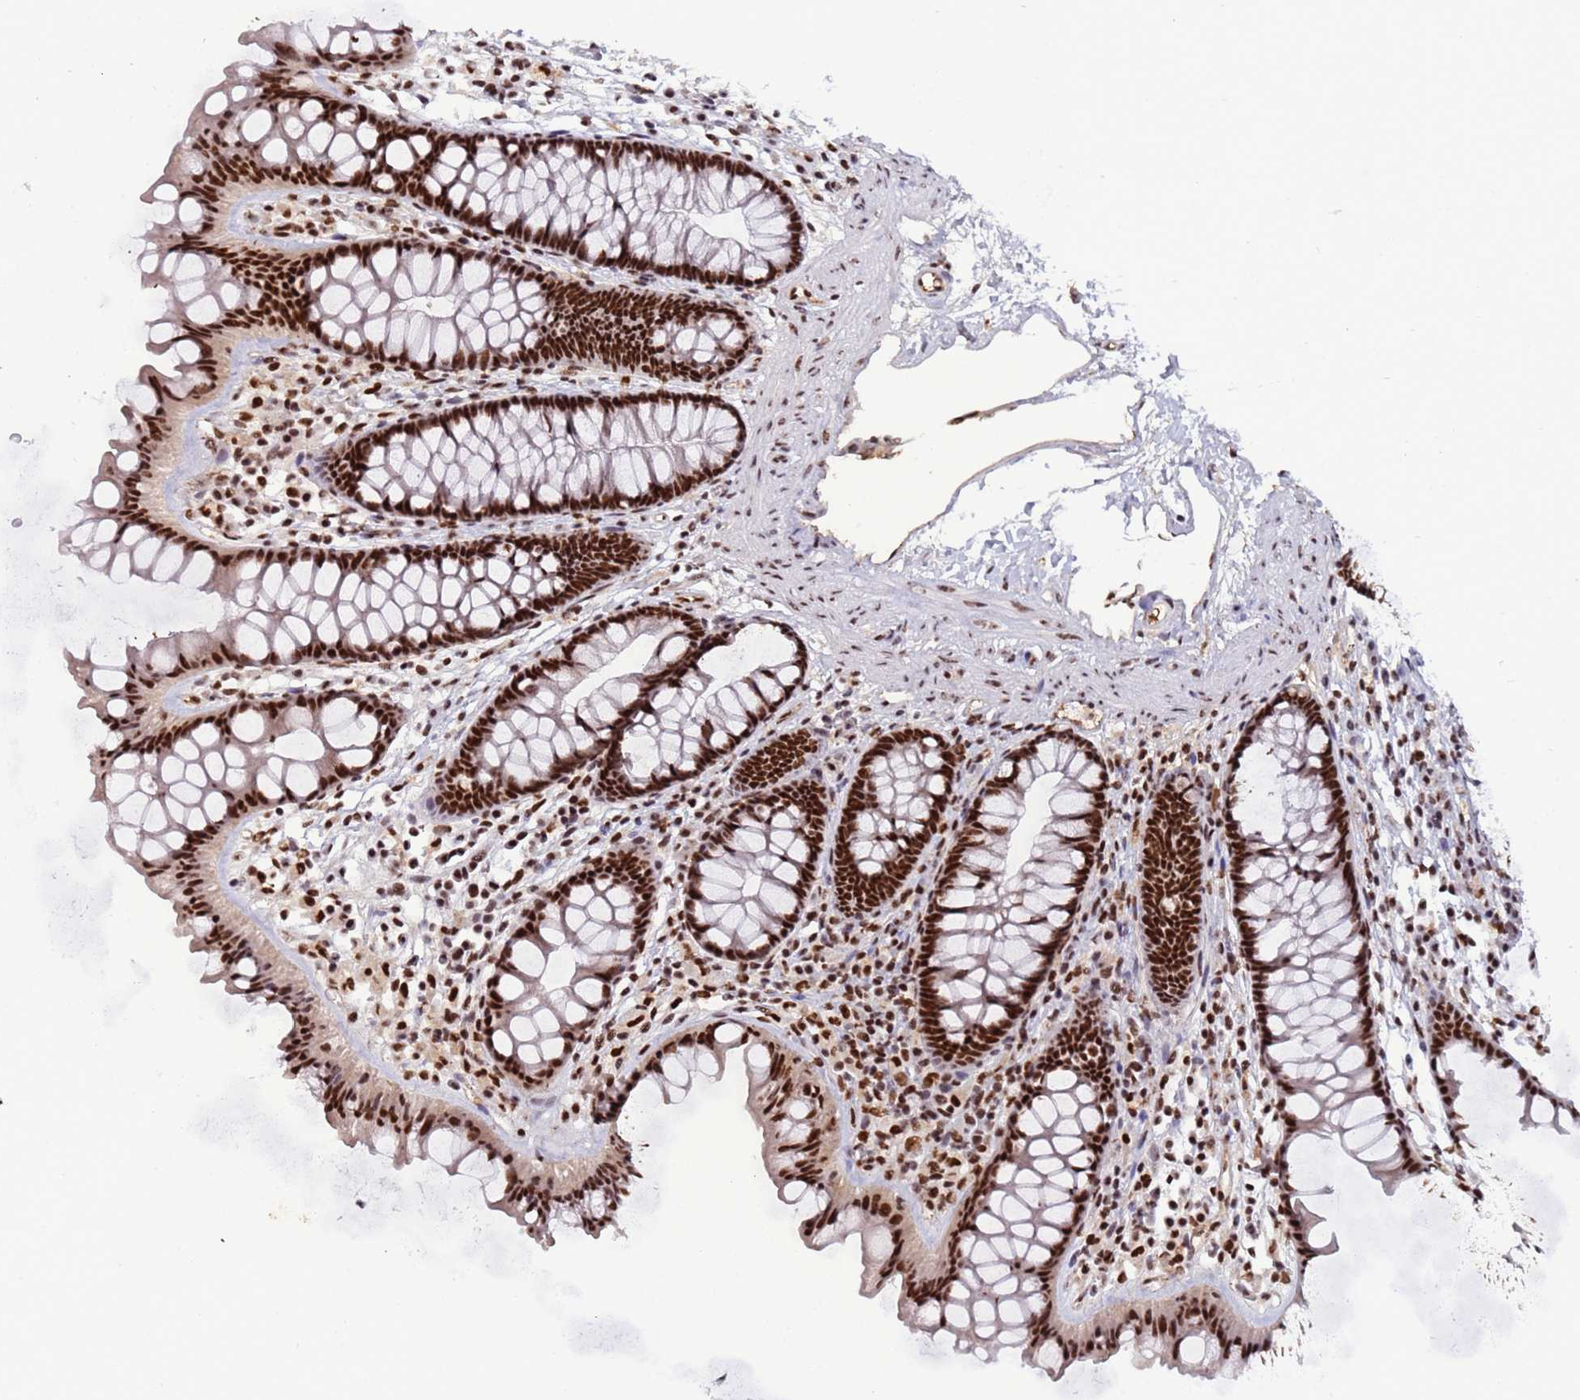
{"staining": {"intensity": "moderate", "quantity": ">75%", "location": "nuclear"}, "tissue": "colon", "cell_type": "Endothelial cells", "image_type": "normal", "snomed": [{"axis": "morphology", "description": "Normal tissue, NOS"}, {"axis": "topography", "description": "Colon"}], "caption": "Immunohistochemistry (IHC) (DAB (3,3'-diaminobenzidine)) staining of unremarkable colon shows moderate nuclear protein expression in about >75% of endothelial cells.", "gene": "SRRT", "patient": {"sex": "female", "age": 62}}